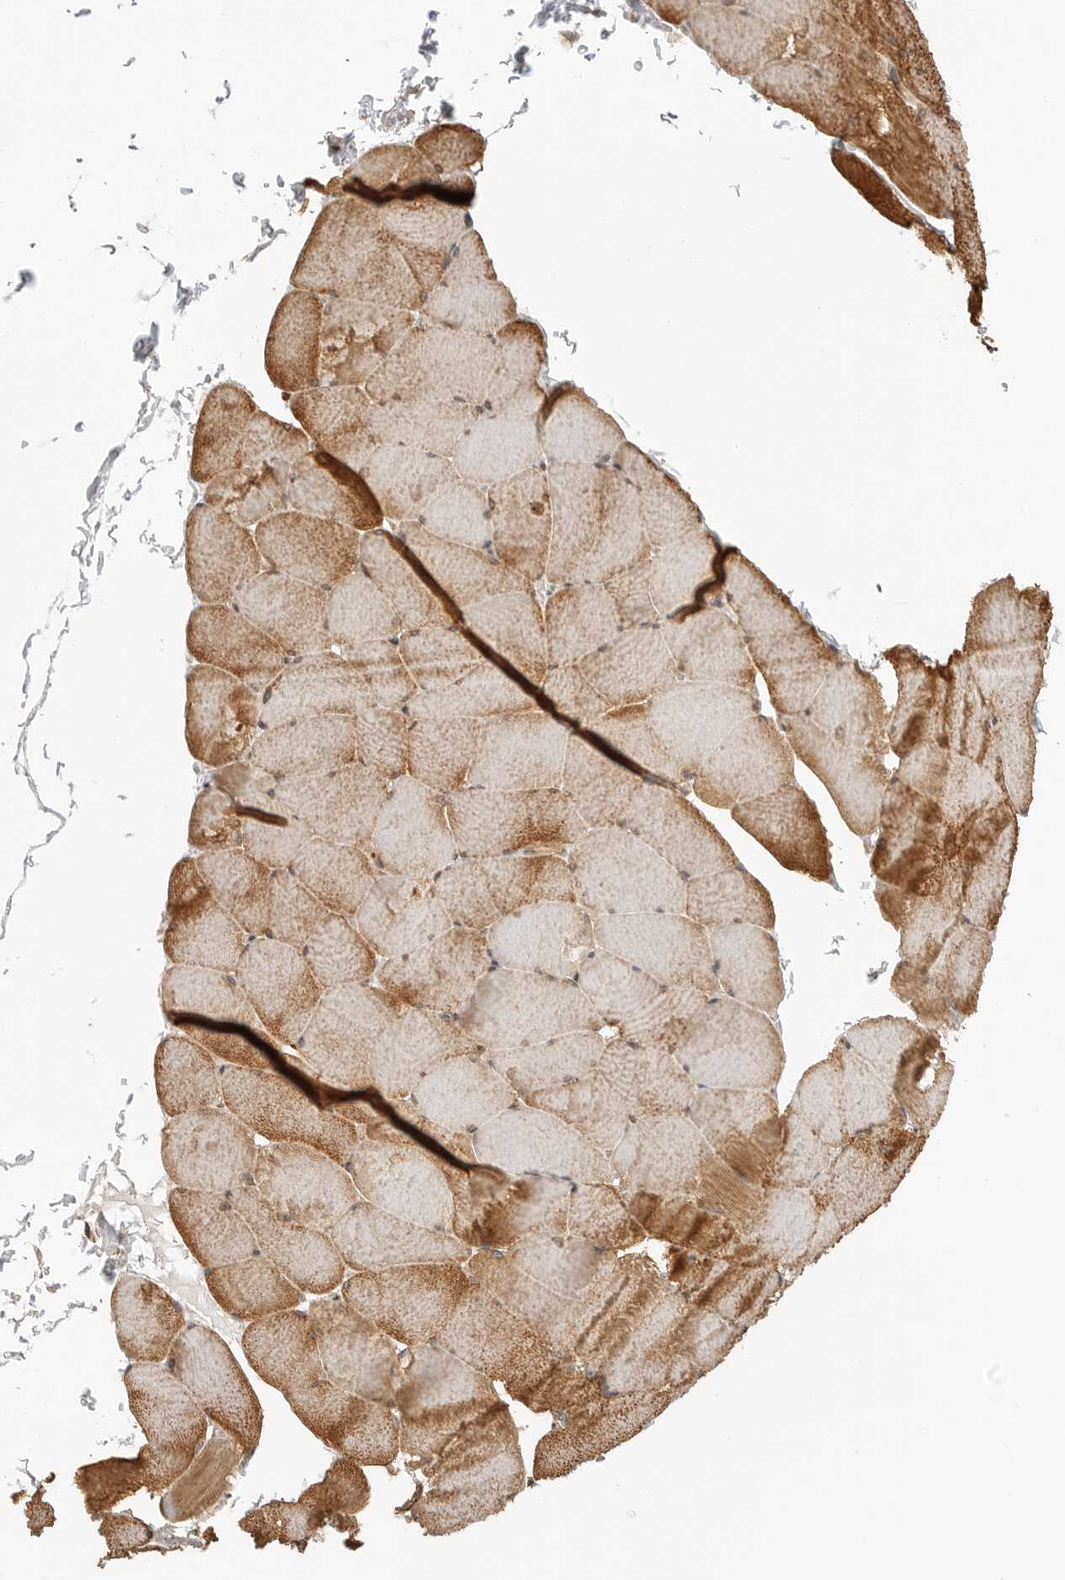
{"staining": {"intensity": "moderate", "quantity": ">75%", "location": "cytoplasmic/membranous"}, "tissue": "skeletal muscle", "cell_type": "Myocytes", "image_type": "normal", "snomed": [{"axis": "morphology", "description": "Normal tissue, NOS"}, {"axis": "topography", "description": "Skeletal muscle"}], "caption": "IHC image of benign human skeletal muscle stained for a protein (brown), which shows medium levels of moderate cytoplasmic/membranous staining in about >75% of myocytes.", "gene": "DSCC1", "patient": {"sex": "male", "age": 62}}